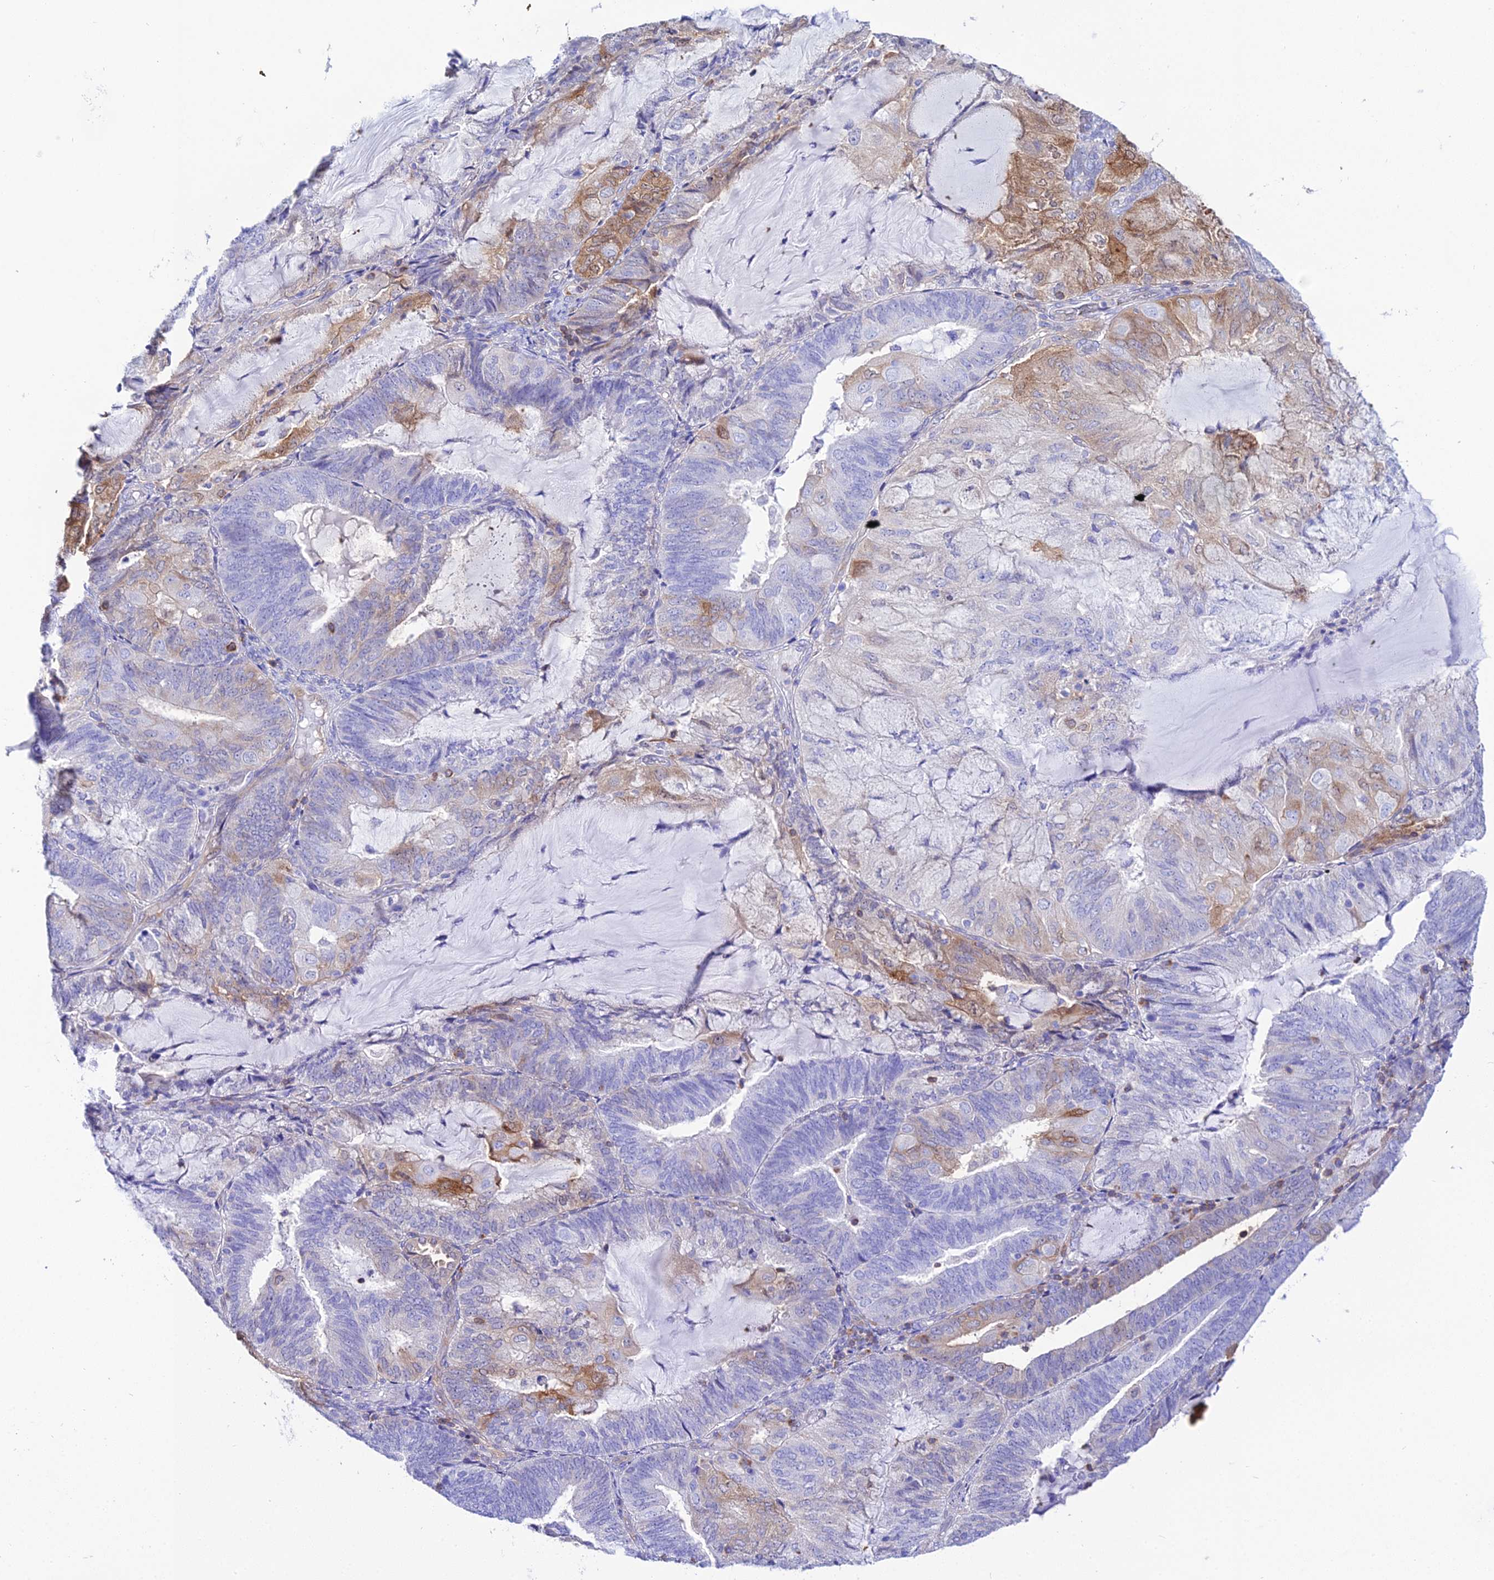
{"staining": {"intensity": "moderate", "quantity": "25%-75%", "location": "cytoplasmic/membranous"}, "tissue": "endometrial cancer", "cell_type": "Tumor cells", "image_type": "cancer", "snomed": [{"axis": "morphology", "description": "Adenocarcinoma, NOS"}, {"axis": "topography", "description": "Endometrium"}], "caption": "The immunohistochemical stain shows moderate cytoplasmic/membranous positivity in tumor cells of endometrial cancer (adenocarcinoma) tissue.", "gene": "S100A16", "patient": {"sex": "female", "age": 81}}